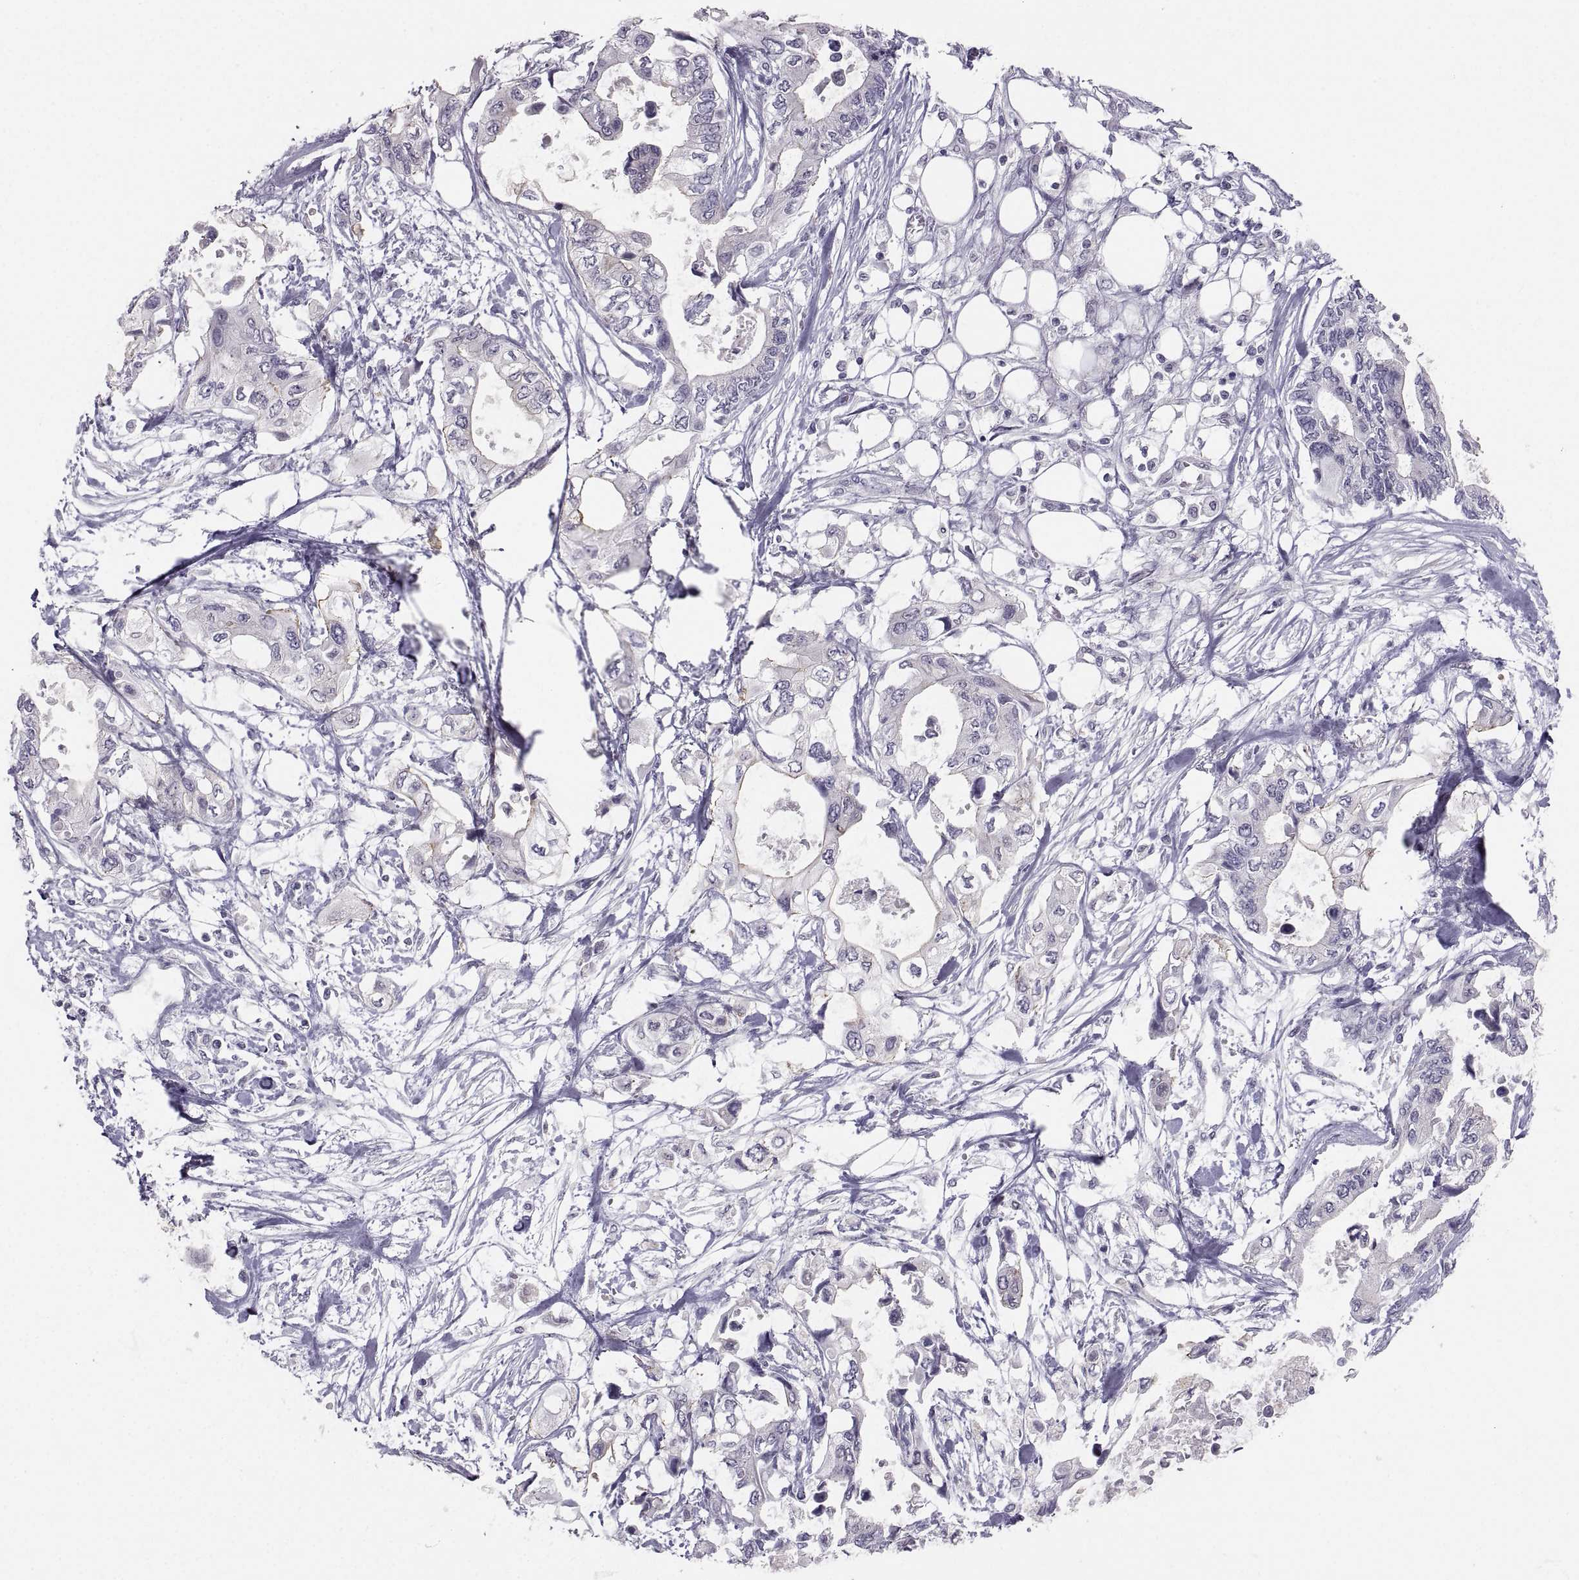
{"staining": {"intensity": "negative", "quantity": "none", "location": "none"}, "tissue": "pancreatic cancer", "cell_type": "Tumor cells", "image_type": "cancer", "snomed": [{"axis": "morphology", "description": "Adenocarcinoma, NOS"}, {"axis": "topography", "description": "Pancreas"}], "caption": "The immunohistochemistry micrograph has no significant positivity in tumor cells of adenocarcinoma (pancreatic) tissue. The staining was performed using DAB (3,3'-diaminobenzidine) to visualize the protein expression in brown, while the nuclei were stained in blue with hematoxylin (Magnification: 20x).", "gene": "ZNF185", "patient": {"sex": "female", "age": 63}}